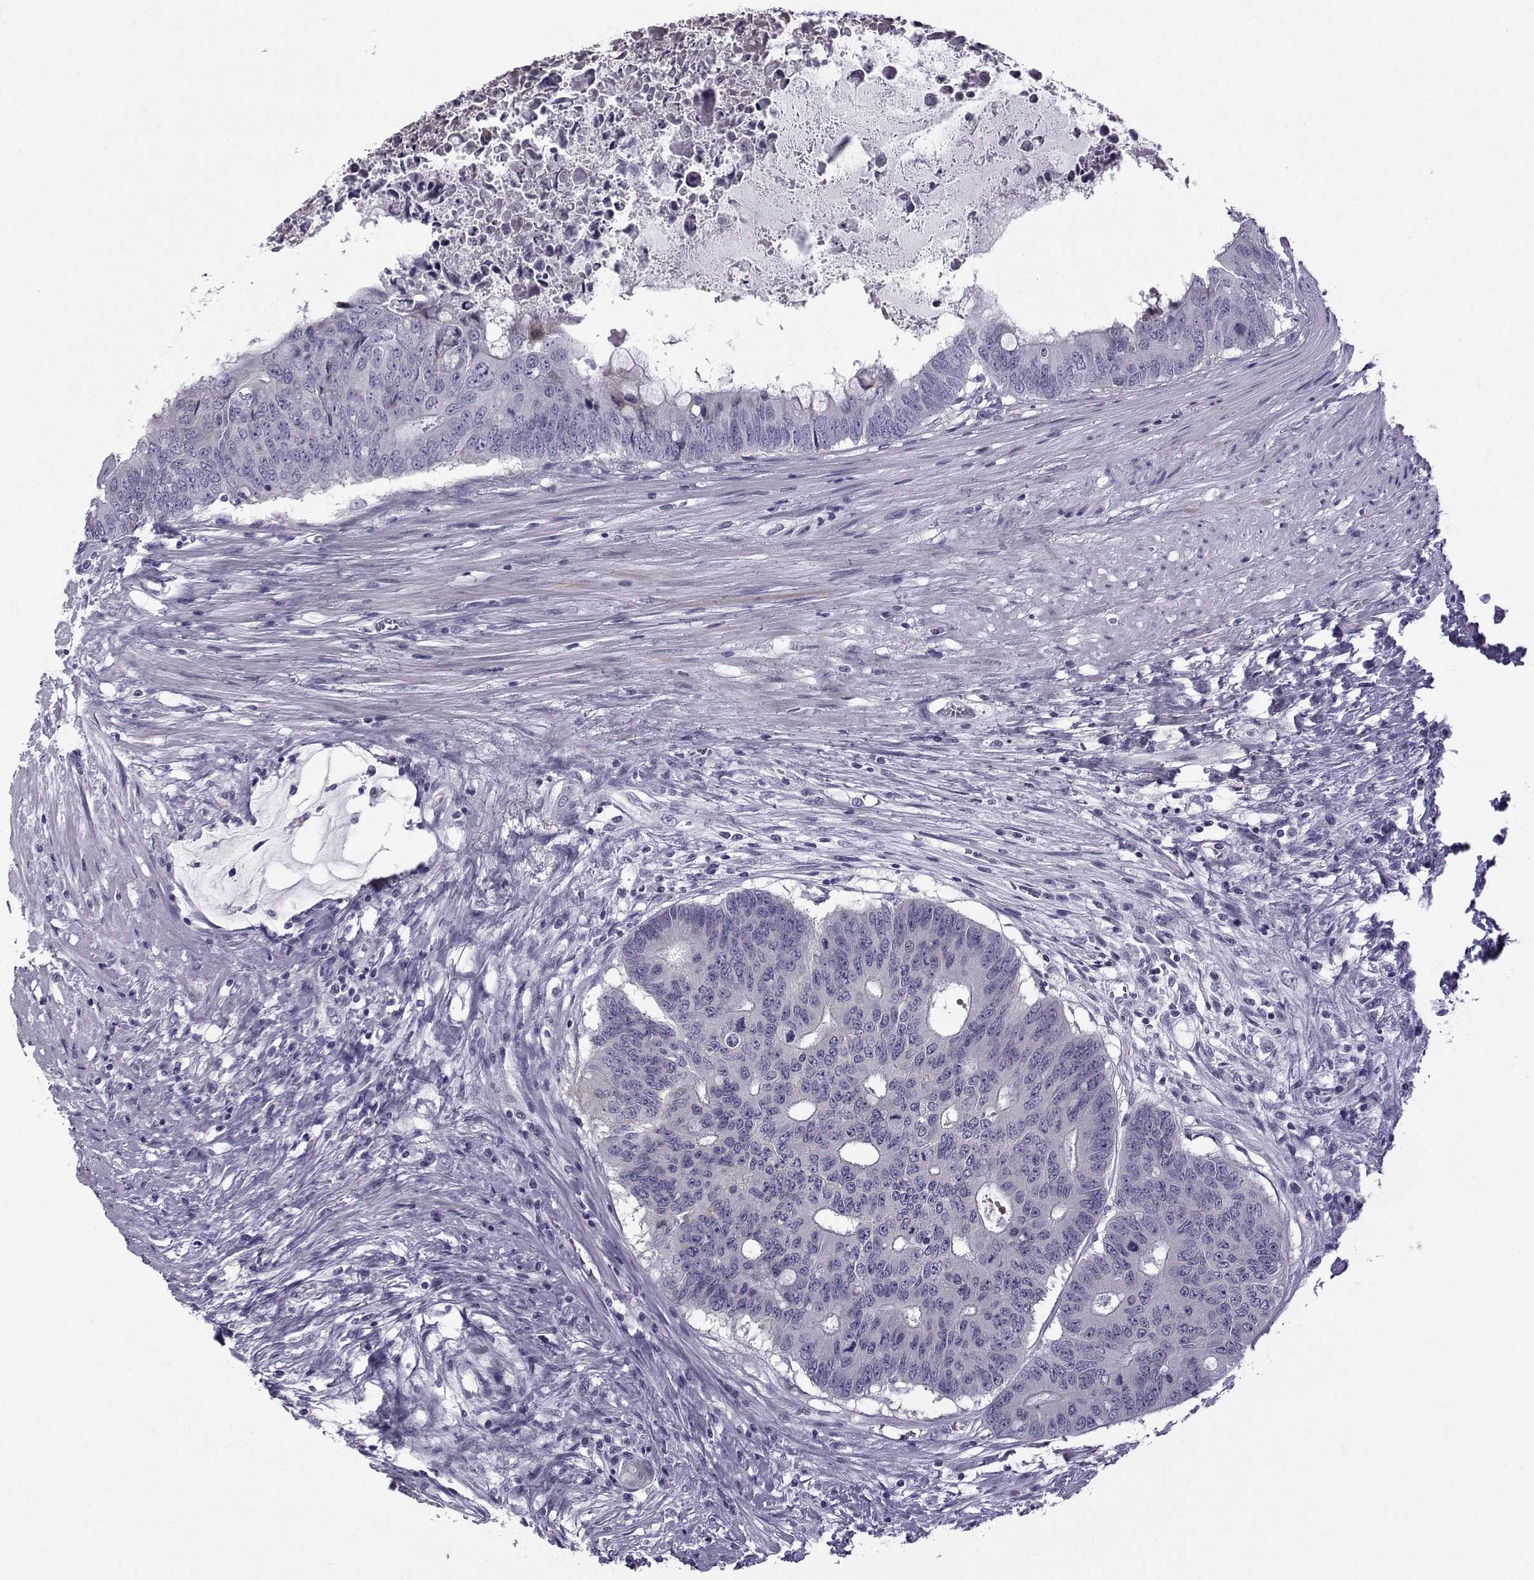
{"staining": {"intensity": "negative", "quantity": "none", "location": "none"}, "tissue": "colorectal cancer", "cell_type": "Tumor cells", "image_type": "cancer", "snomed": [{"axis": "morphology", "description": "Adenocarcinoma, NOS"}, {"axis": "topography", "description": "Rectum"}], "caption": "Immunohistochemistry (IHC) image of neoplastic tissue: human colorectal cancer stained with DAB exhibits no significant protein positivity in tumor cells.", "gene": "DMRT3", "patient": {"sex": "male", "age": 59}}